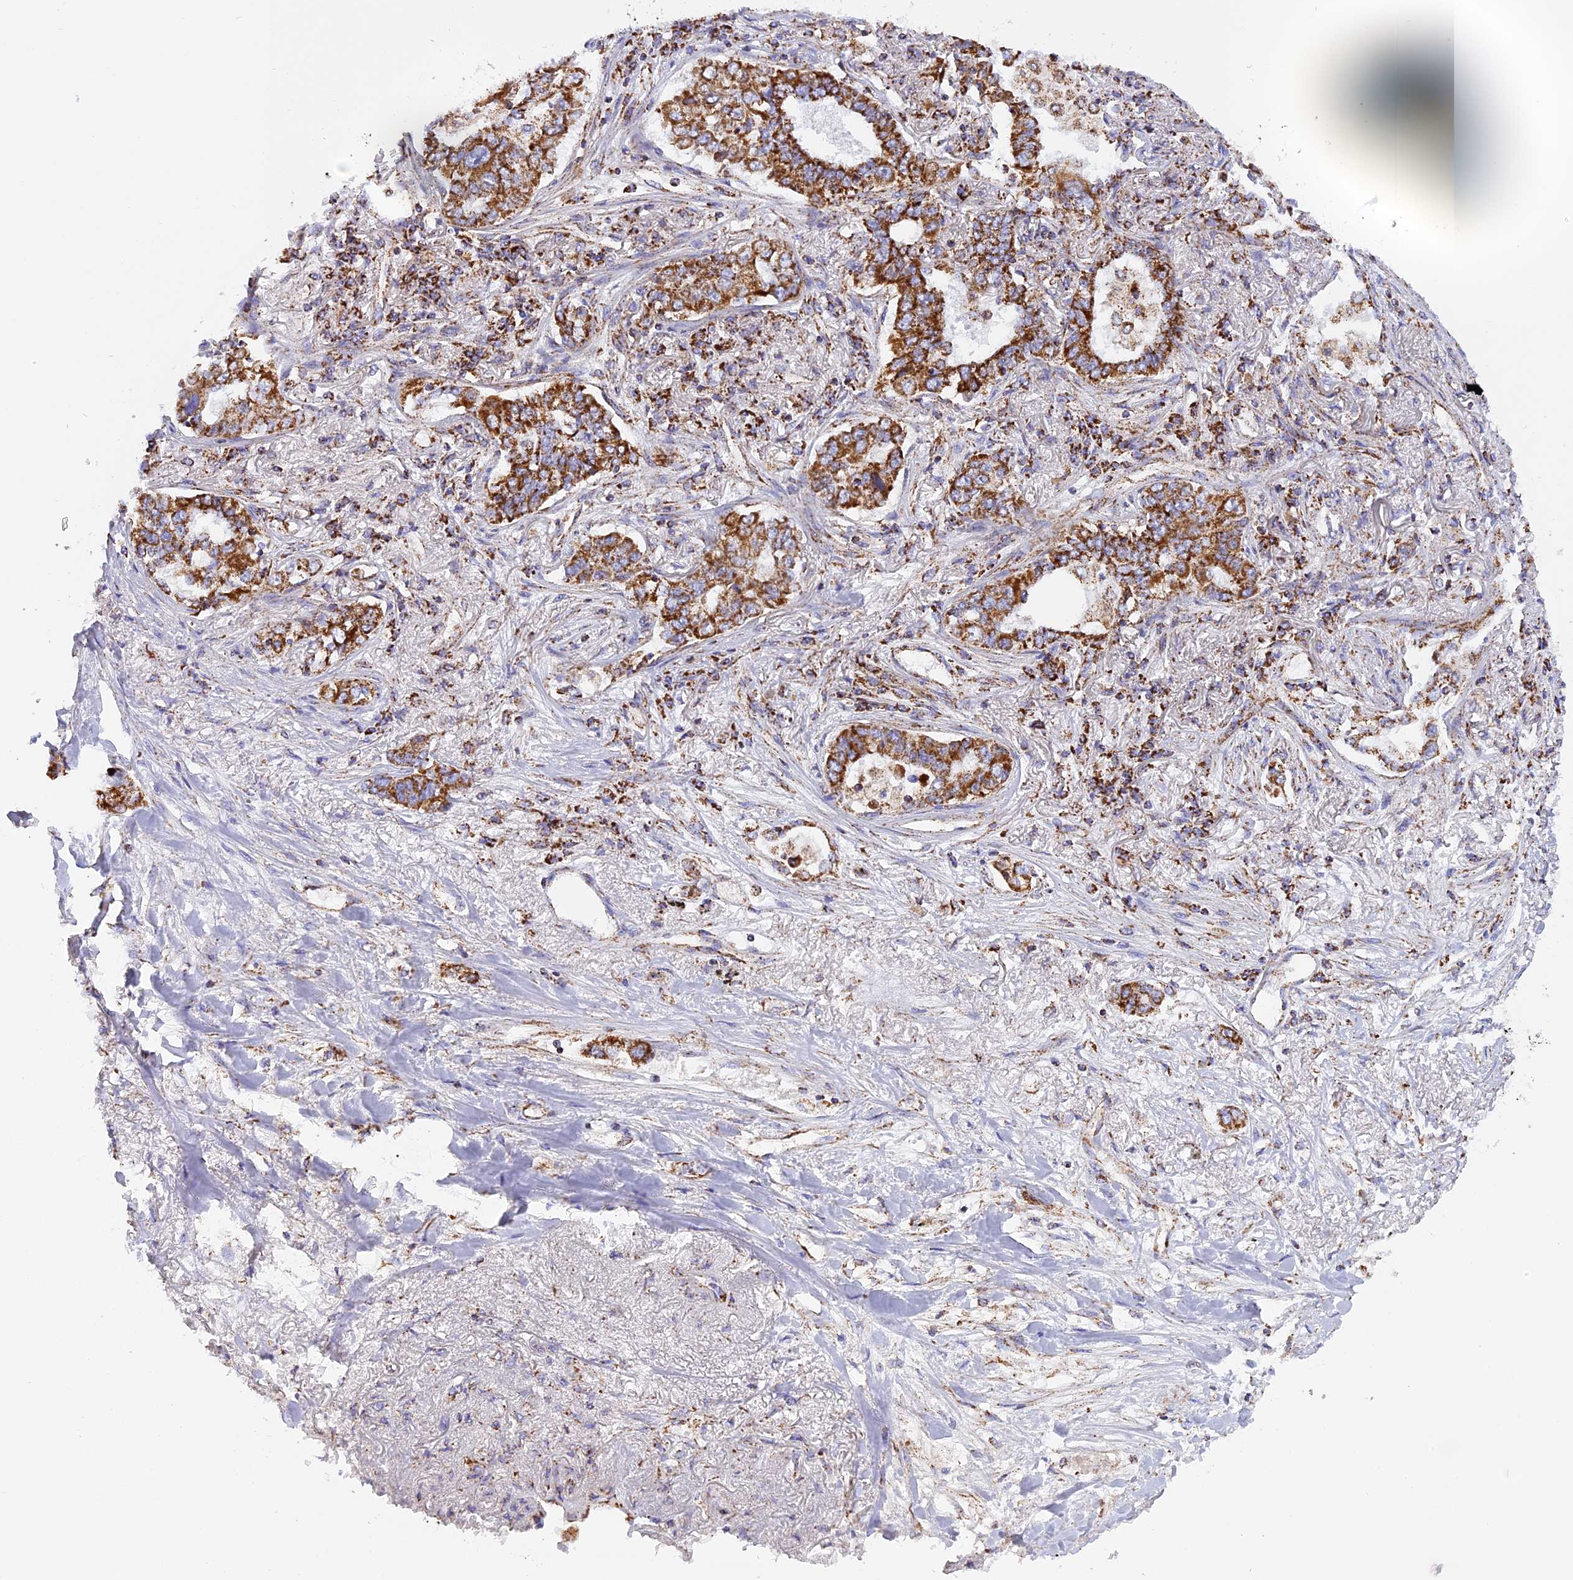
{"staining": {"intensity": "strong", "quantity": ">75%", "location": "cytoplasmic/membranous"}, "tissue": "lung cancer", "cell_type": "Tumor cells", "image_type": "cancer", "snomed": [{"axis": "morphology", "description": "Adenocarcinoma, NOS"}, {"axis": "topography", "description": "Lung"}], "caption": "This is a micrograph of immunohistochemistry staining of lung cancer (adenocarcinoma), which shows strong positivity in the cytoplasmic/membranous of tumor cells.", "gene": "KCNG1", "patient": {"sex": "male", "age": 49}}